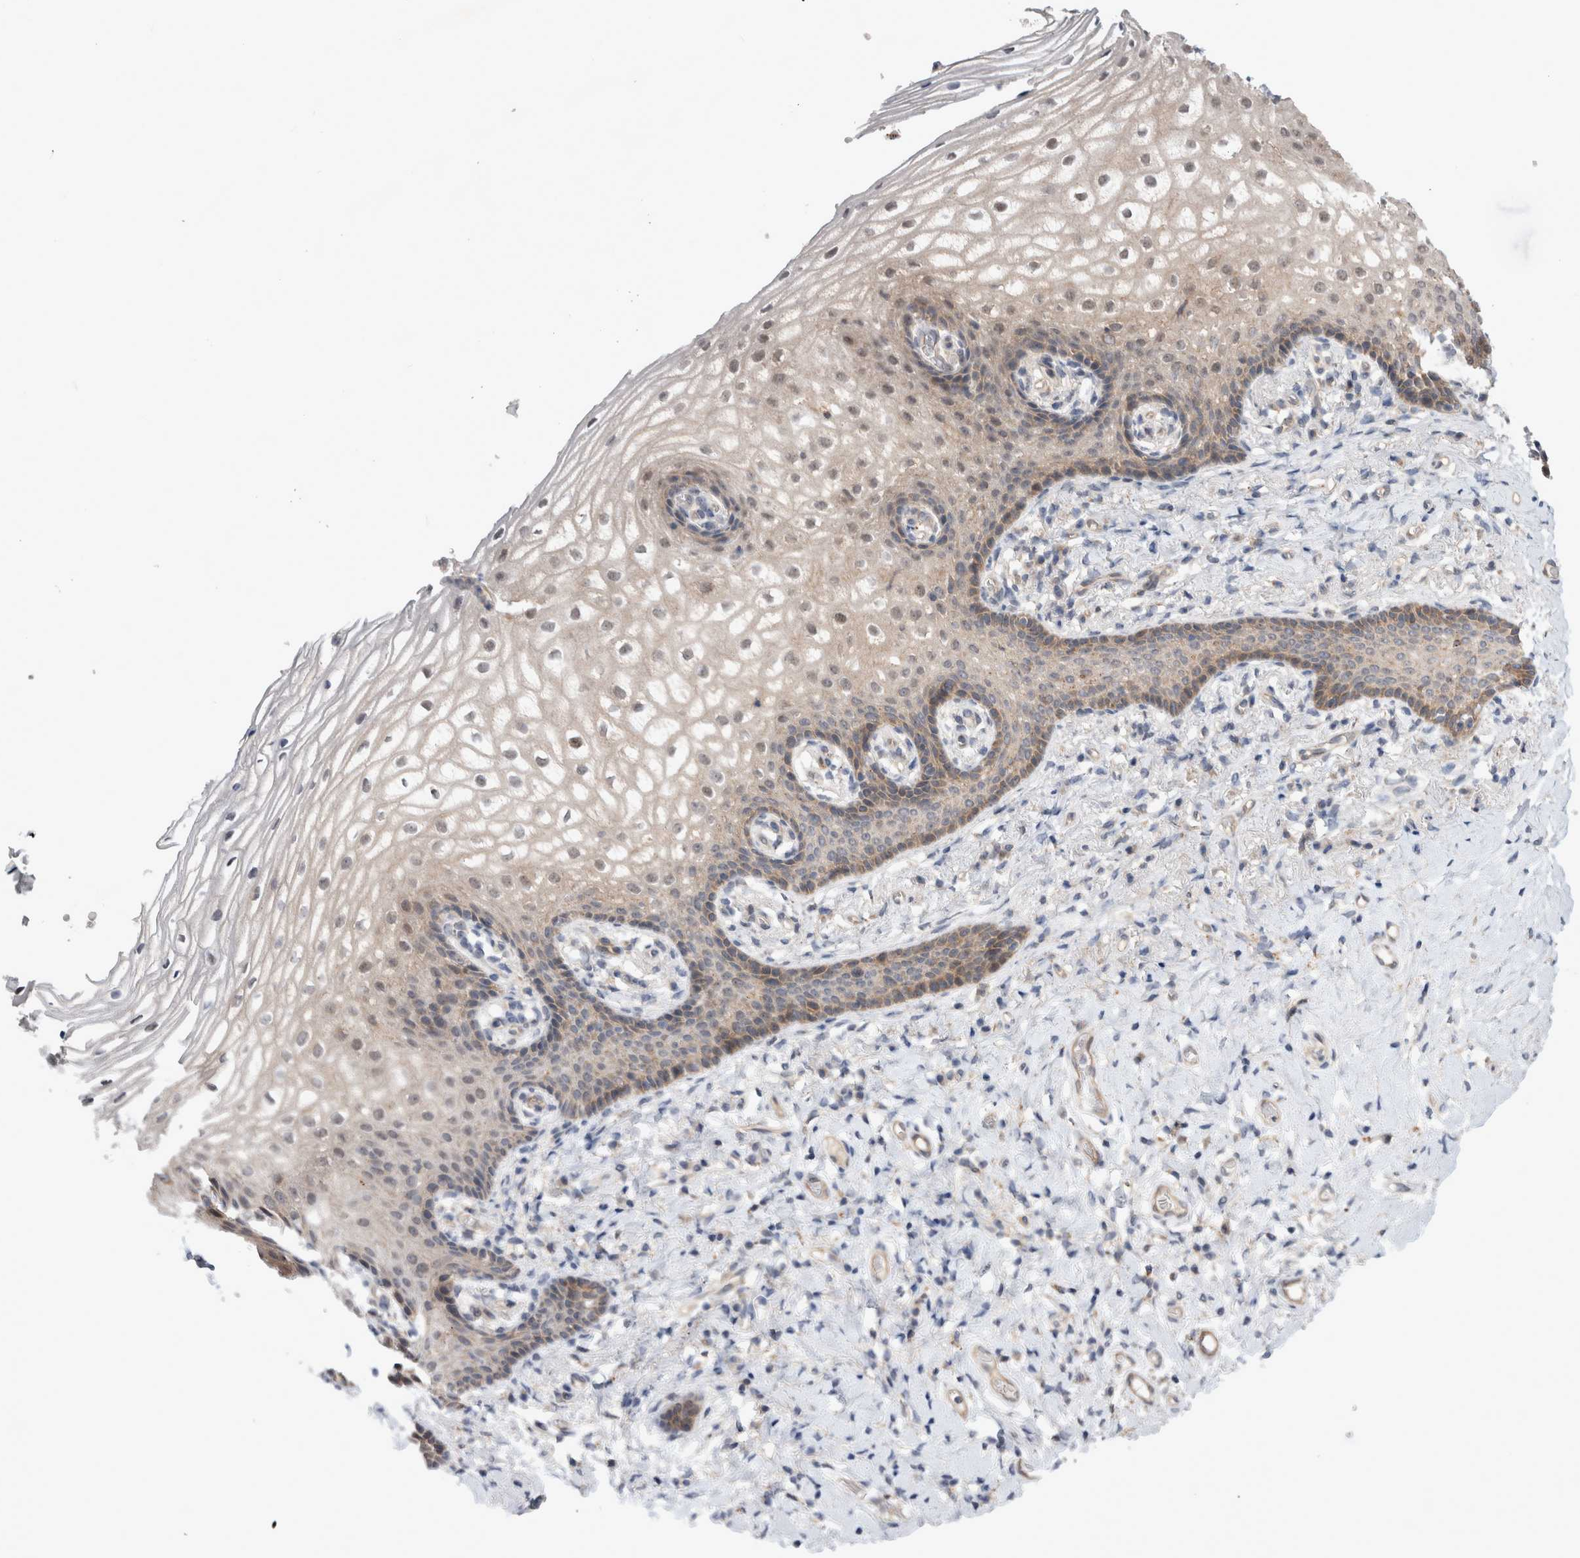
{"staining": {"intensity": "weak", "quantity": "<25%", "location": "cytoplasmic/membranous"}, "tissue": "vagina", "cell_type": "Squamous epithelial cells", "image_type": "normal", "snomed": [{"axis": "morphology", "description": "Normal tissue, NOS"}, {"axis": "topography", "description": "Vagina"}], "caption": "Human vagina stained for a protein using immunohistochemistry (IHC) shows no expression in squamous epithelial cells.", "gene": "MRPL37", "patient": {"sex": "female", "age": 60}}